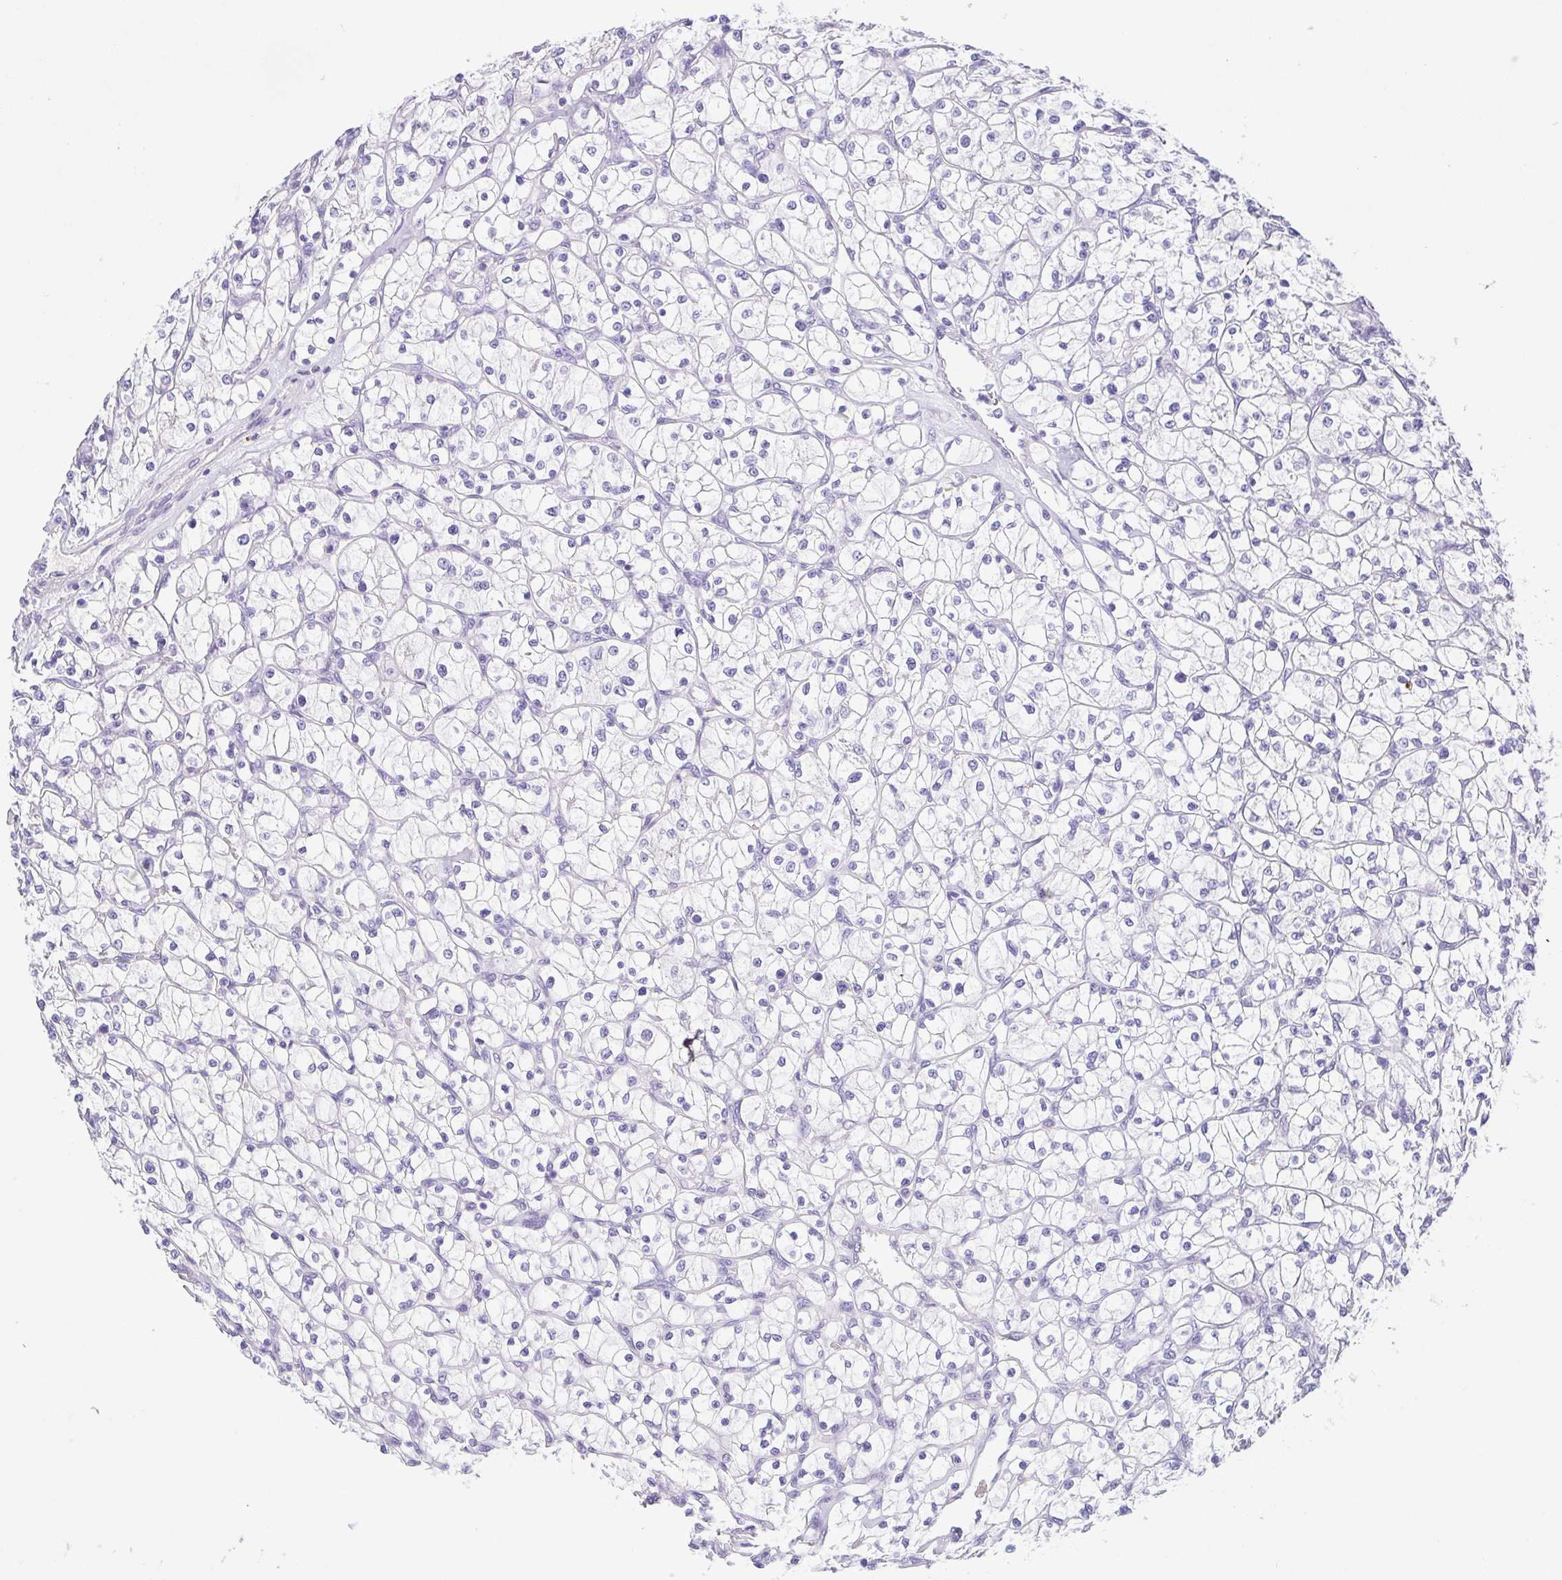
{"staining": {"intensity": "negative", "quantity": "none", "location": "none"}, "tissue": "renal cancer", "cell_type": "Tumor cells", "image_type": "cancer", "snomed": [{"axis": "morphology", "description": "Adenocarcinoma, NOS"}, {"axis": "topography", "description": "Kidney"}], "caption": "Renal cancer (adenocarcinoma) was stained to show a protein in brown. There is no significant staining in tumor cells.", "gene": "HAPLN2", "patient": {"sex": "female", "age": 64}}